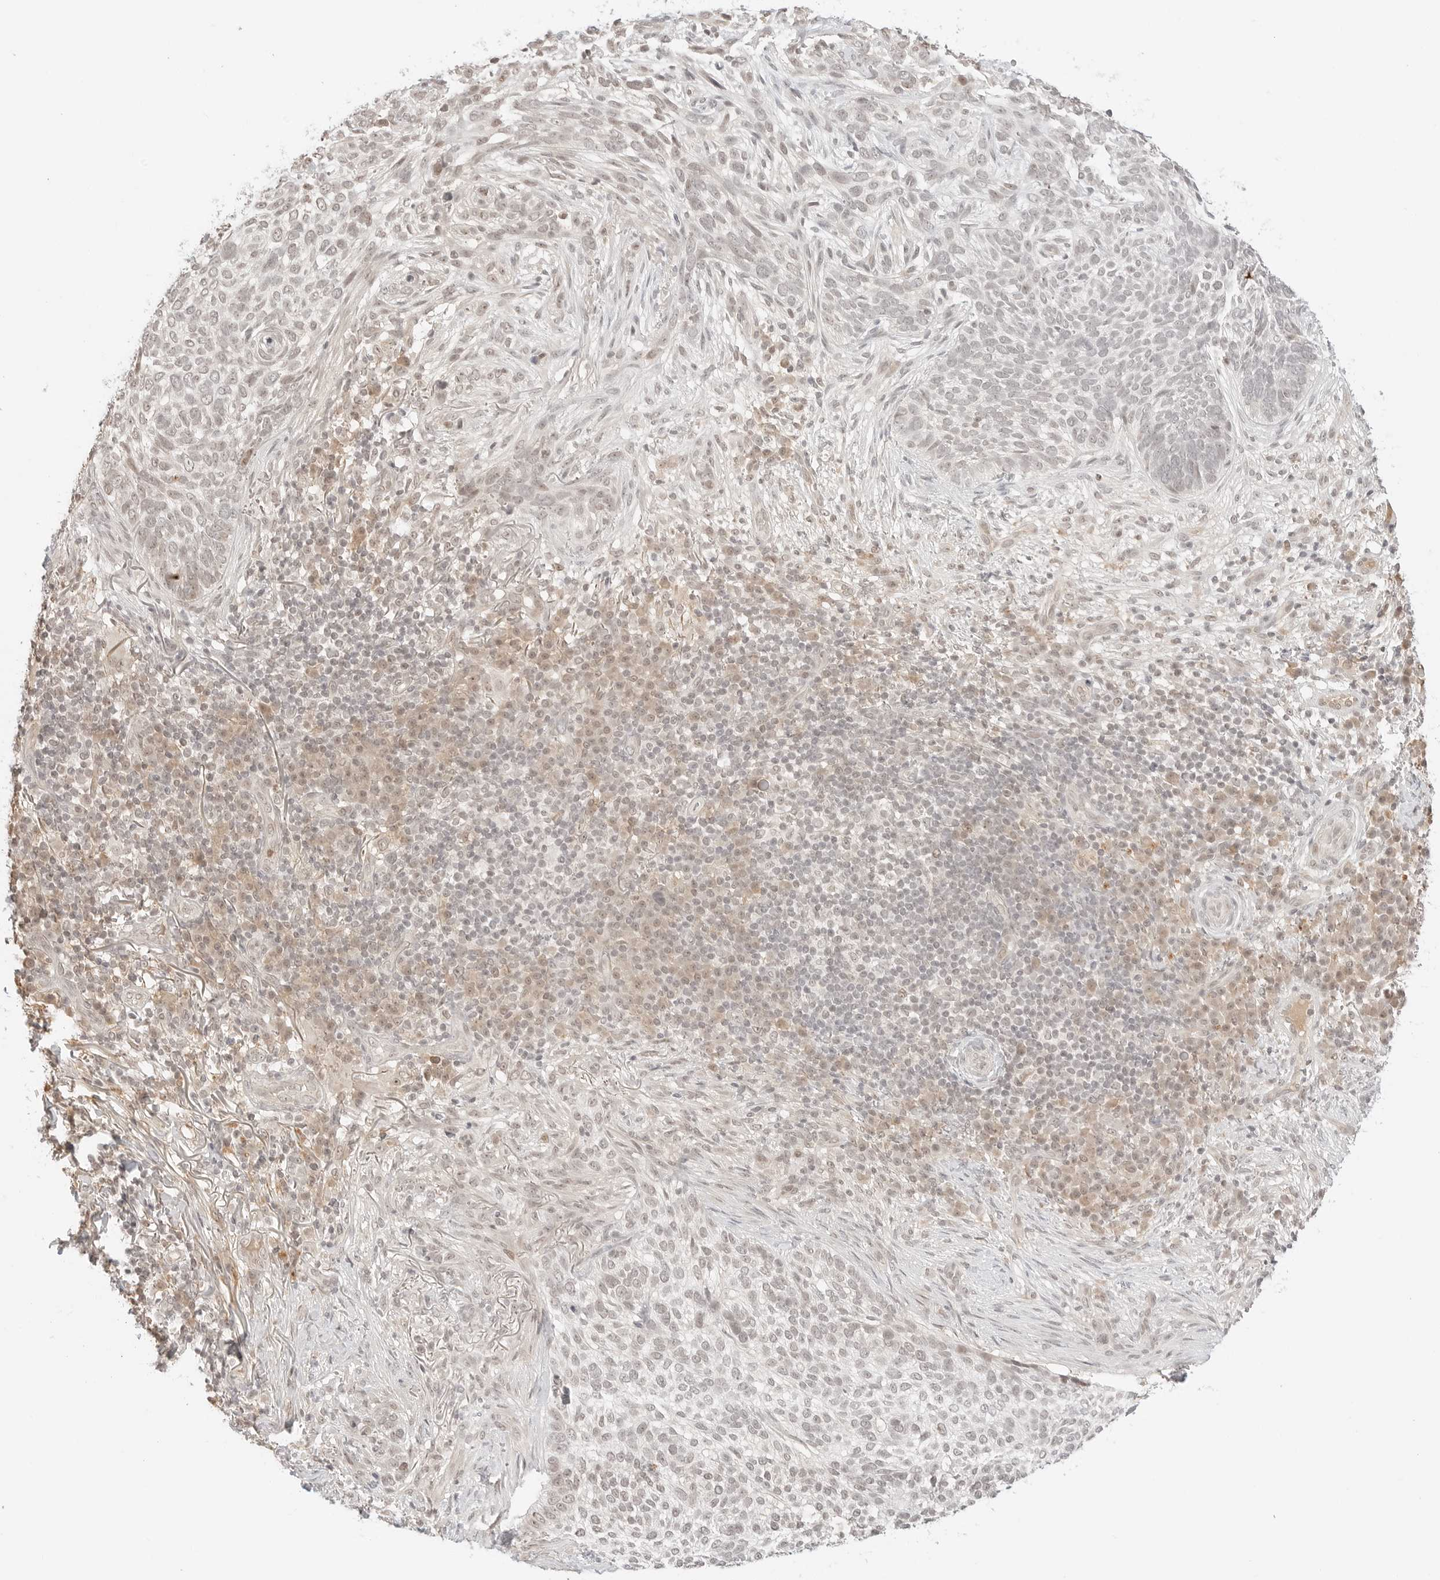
{"staining": {"intensity": "weak", "quantity": "<25%", "location": "nuclear"}, "tissue": "skin cancer", "cell_type": "Tumor cells", "image_type": "cancer", "snomed": [{"axis": "morphology", "description": "Basal cell carcinoma"}, {"axis": "topography", "description": "Skin"}], "caption": "Tumor cells show no significant protein staining in skin cancer (basal cell carcinoma).", "gene": "RPS6KL1", "patient": {"sex": "female", "age": 64}}